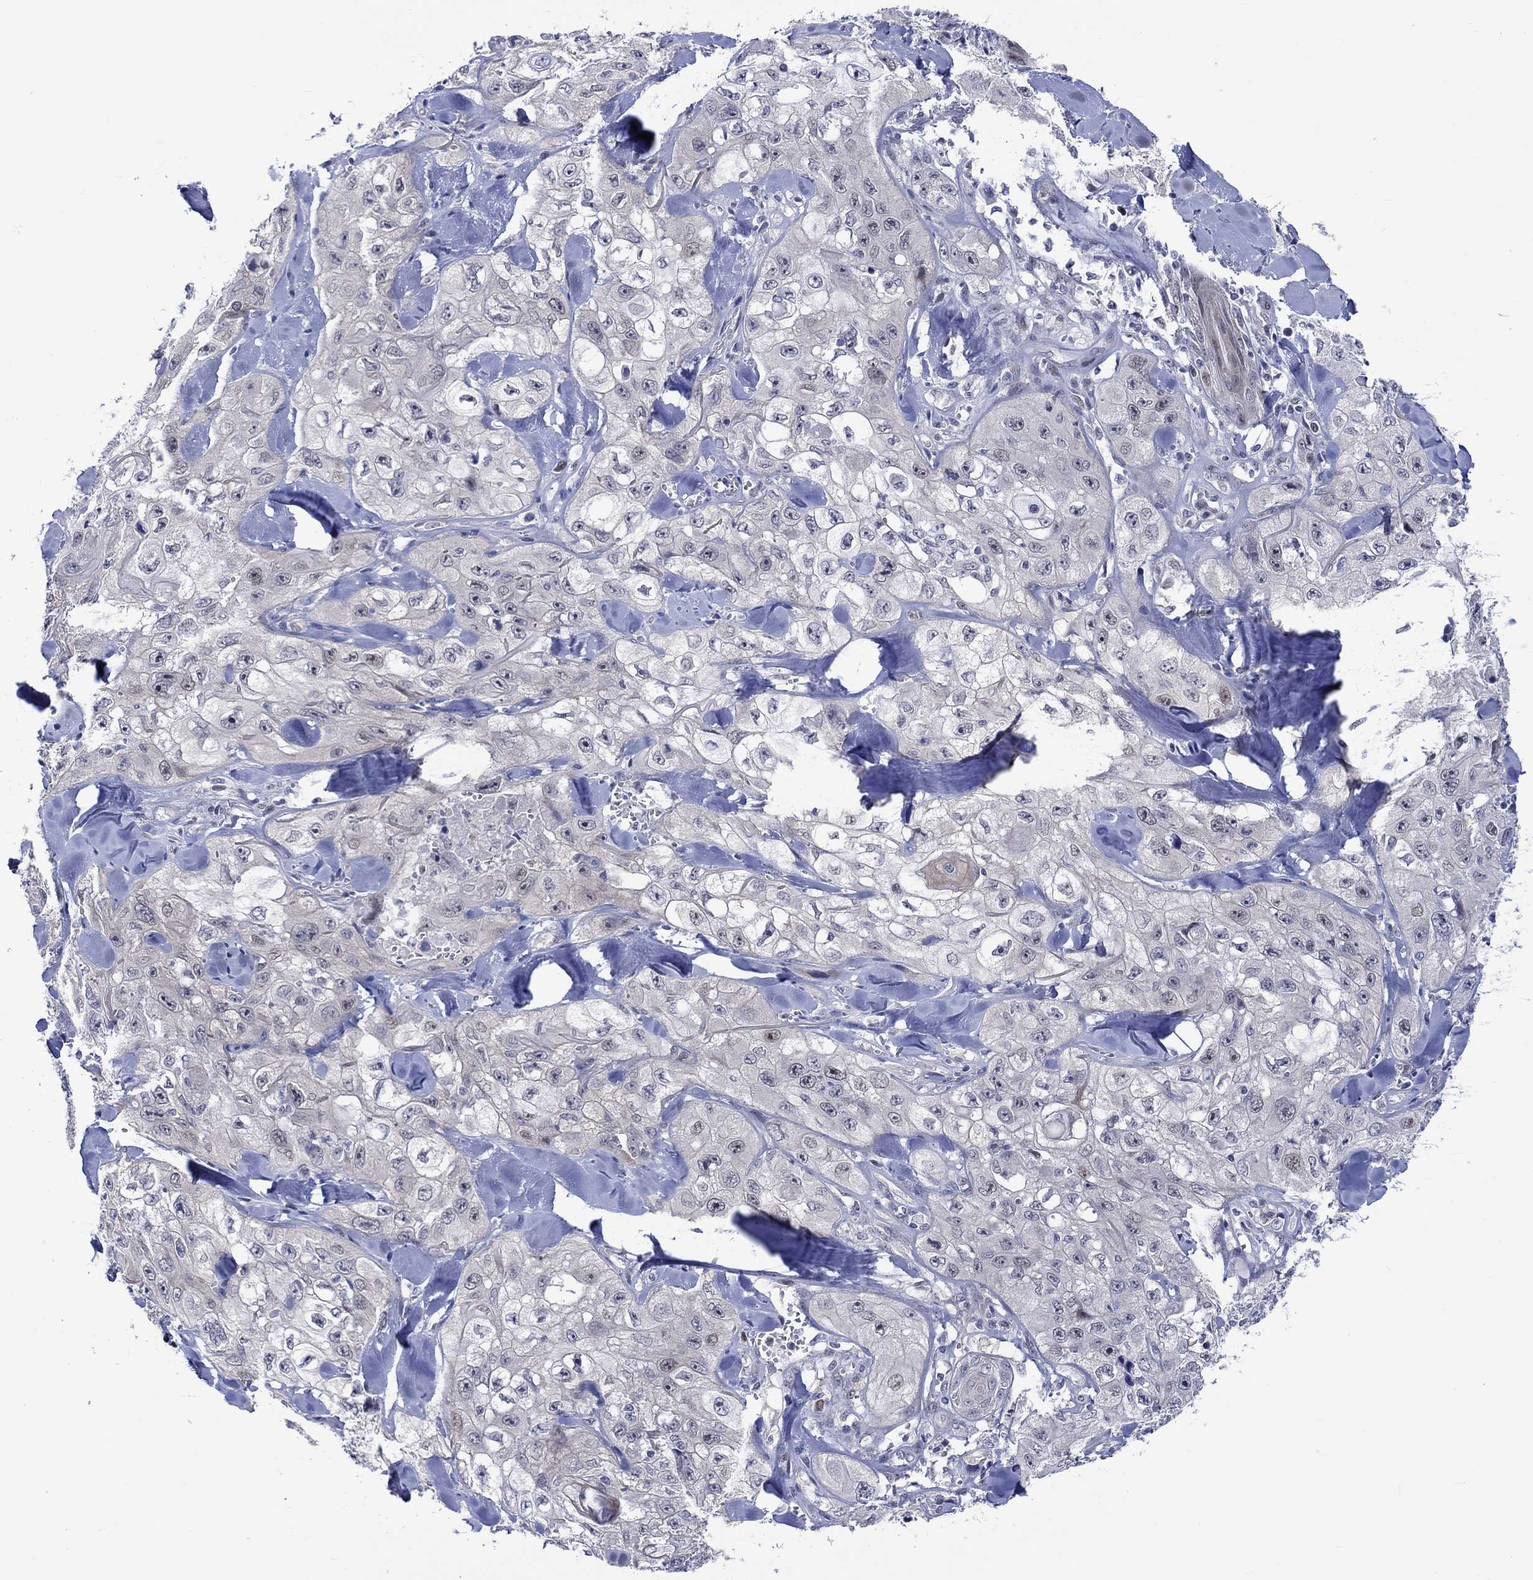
{"staining": {"intensity": "negative", "quantity": "none", "location": "none"}, "tissue": "skin cancer", "cell_type": "Tumor cells", "image_type": "cancer", "snomed": [{"axis": "morphology", "description": "Squamous cell carcinoma, NOS"}, {"axis": "topography", "description": "Skin"}, {"axis": "topography", "description": "Subcutis"}], "caption": "Immunohistochemistry histopathology image of neoplastic tissue: skin cancer (squamous cell carcinoma) stained with DAB (3,3'-diaminobenzidine) displays no significant protein positivity in tumor cells.", "gene": "E2F8", "patient": {"sex": "male", "age": 73}}